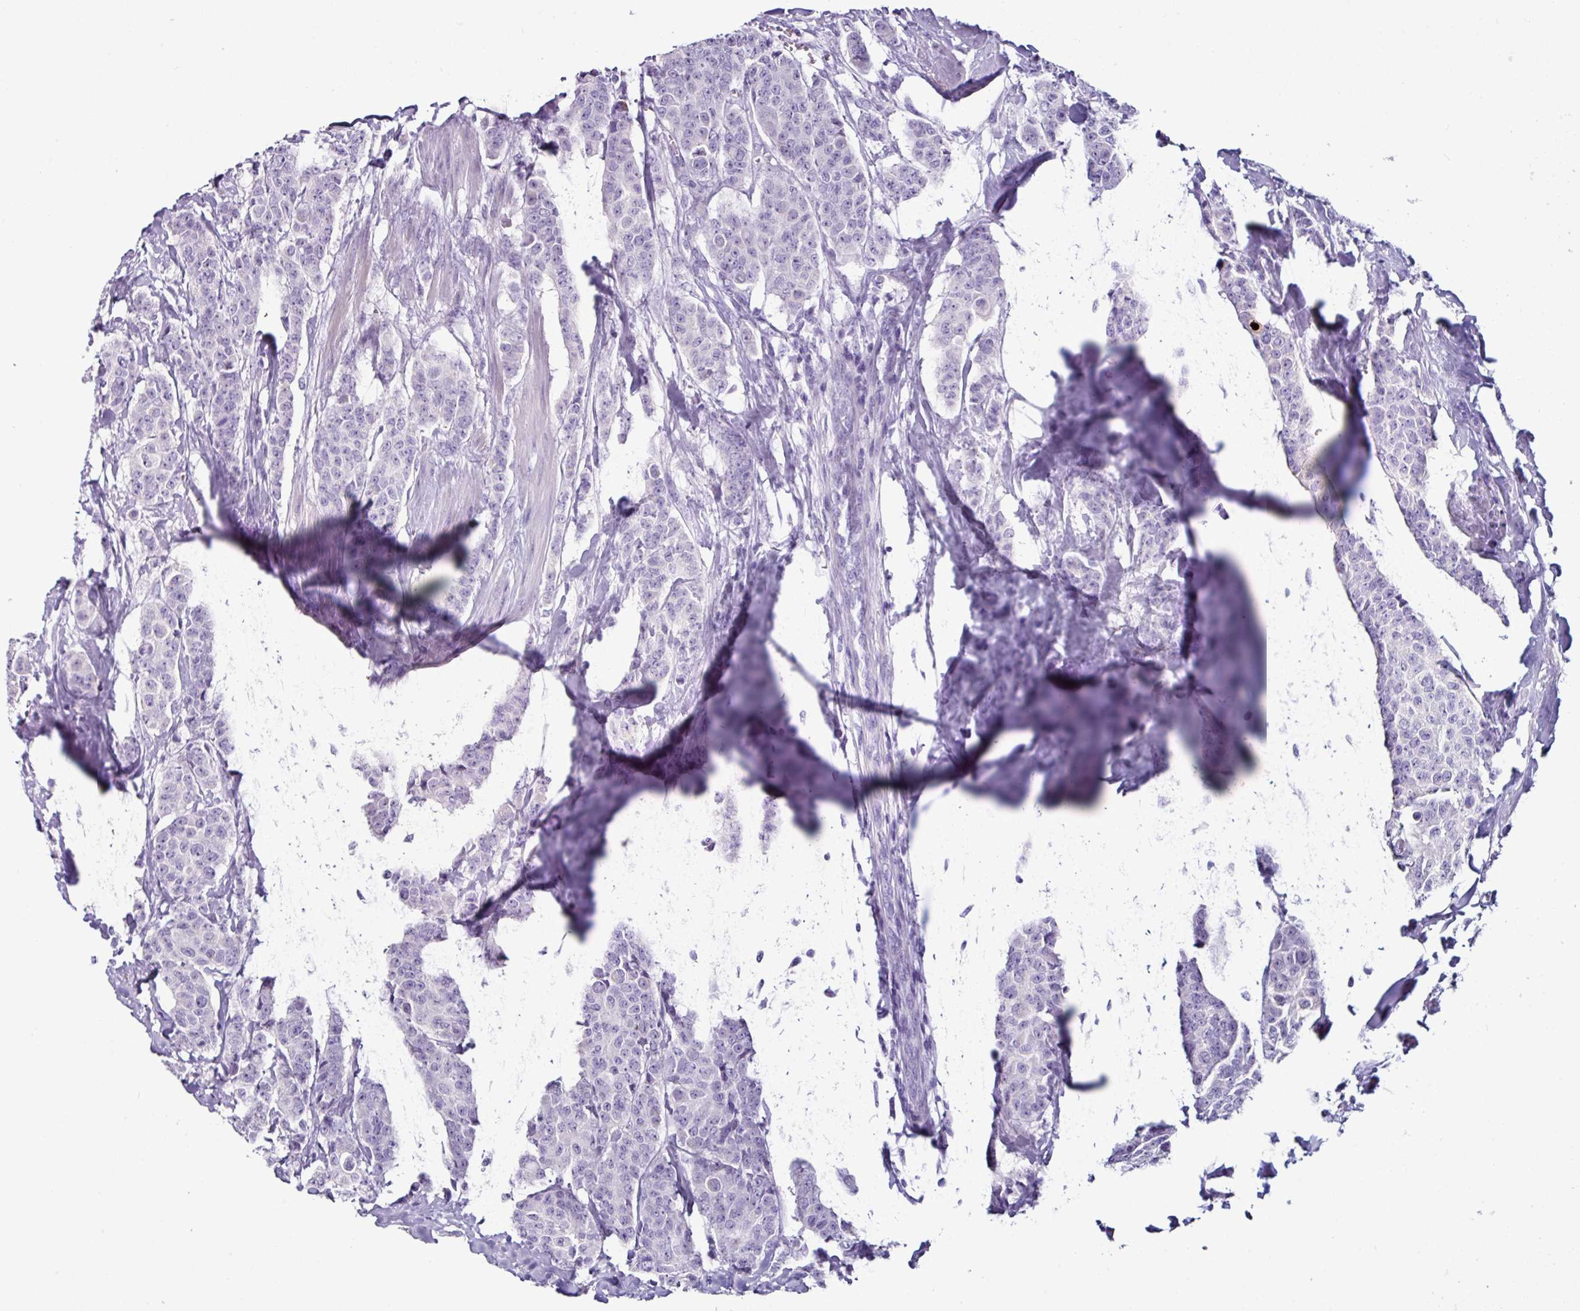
{"staining": {"intensity": "negative", "quantity": "none", "location": "none"}, "tissue": "breast cancer", "cell_type": "Tumor cells", "image_type": "cancer", "snomed": [{"axis": "morphology", "description": "Duct carcinoma"}, {"axis": "topography", "description": "Breast"}], "caption": "The IHC photomicrograph has no significant staining in tumor cells of breast intraductal carcinoma tissue.", "gene": "GLP2R", "patient": {"sex": "female", "age": 40}}